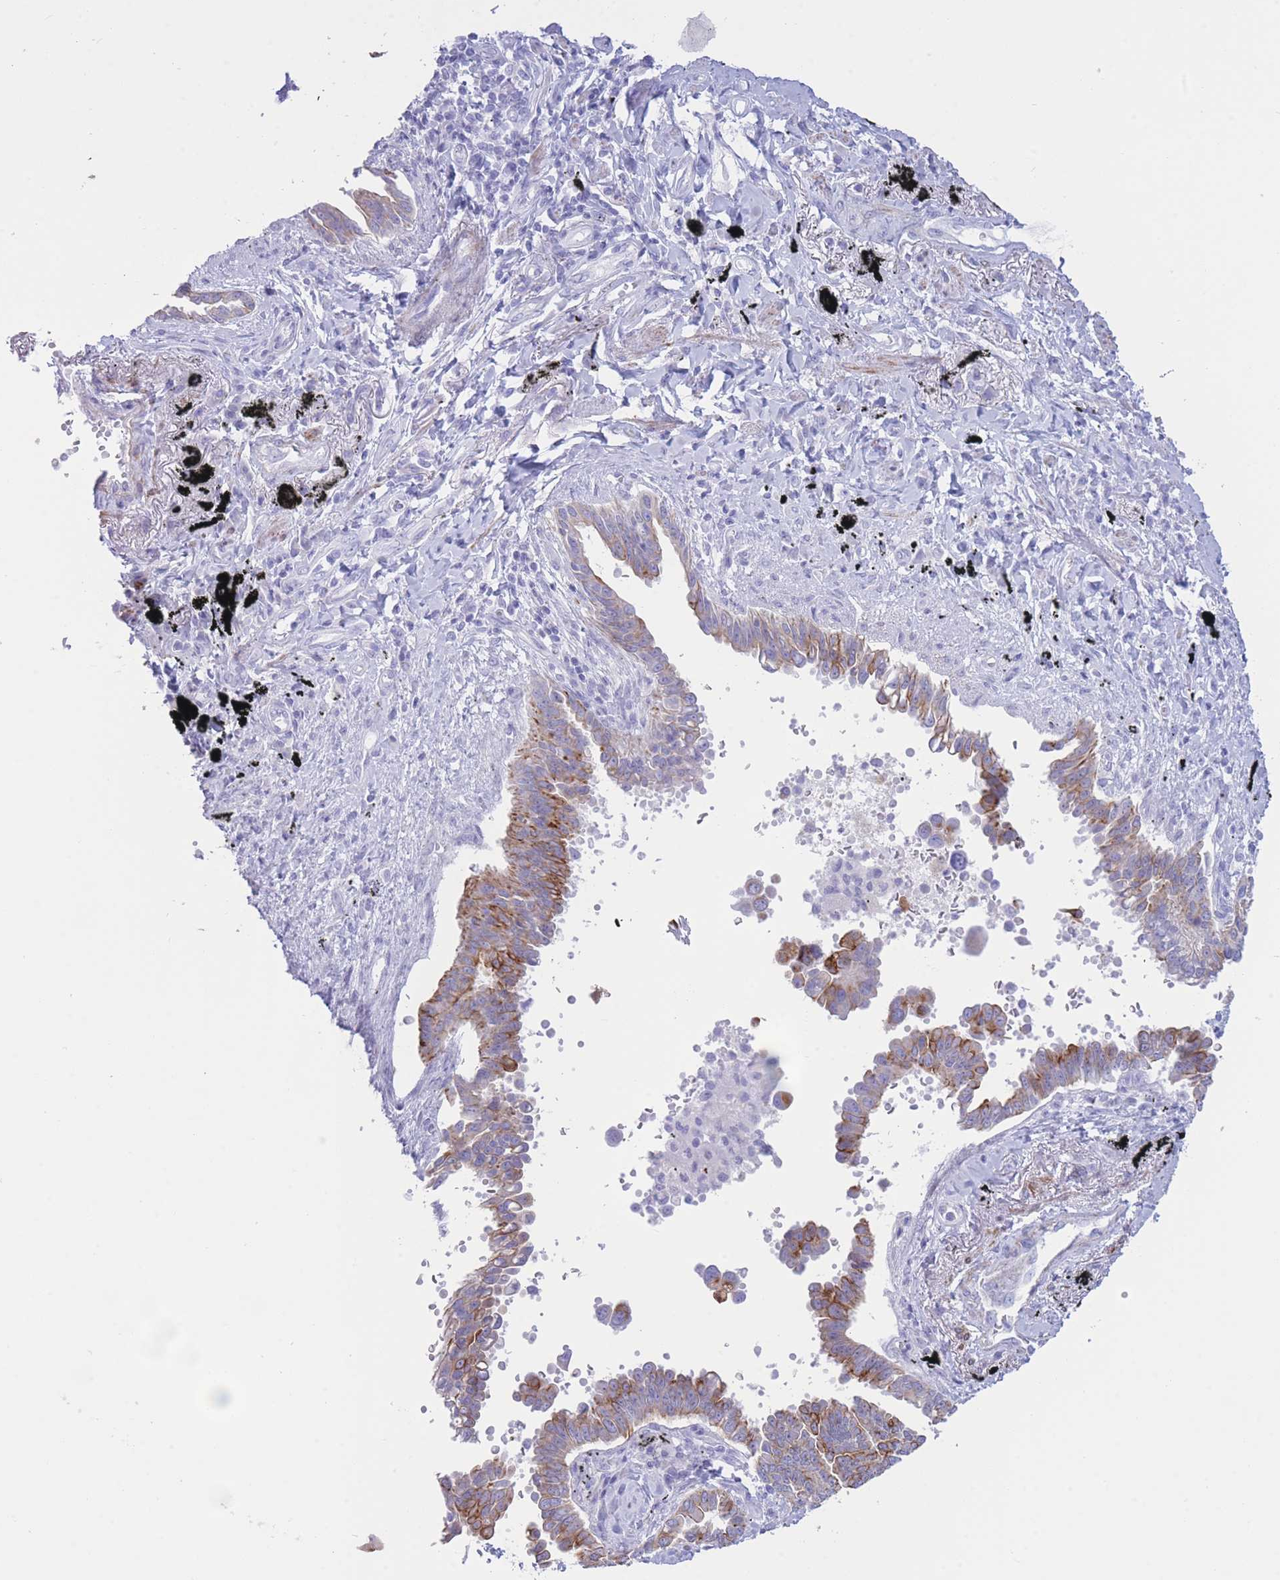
{"staining": {"intensity": "moderate", "quantity": "25%-75%", "location": "cytoplasmic/membranous"}, "tissue": "lung cancer", "cell_type": "Tumor cells", "image_type": "cancer", "snomed": [{"axis": "morphology", "description": "Adenocarcinoma, NOS"}, {"axis": "topography", "description": "Lung"}], "caption": "A medium amount of moderate cytoplasmic/membranous staining is identified in approximately 25%-75% of tumor cells in lung adenocarcinoma tissue.", "gene": "VWA8", "patient": {"sex": "male", "age": 67}}